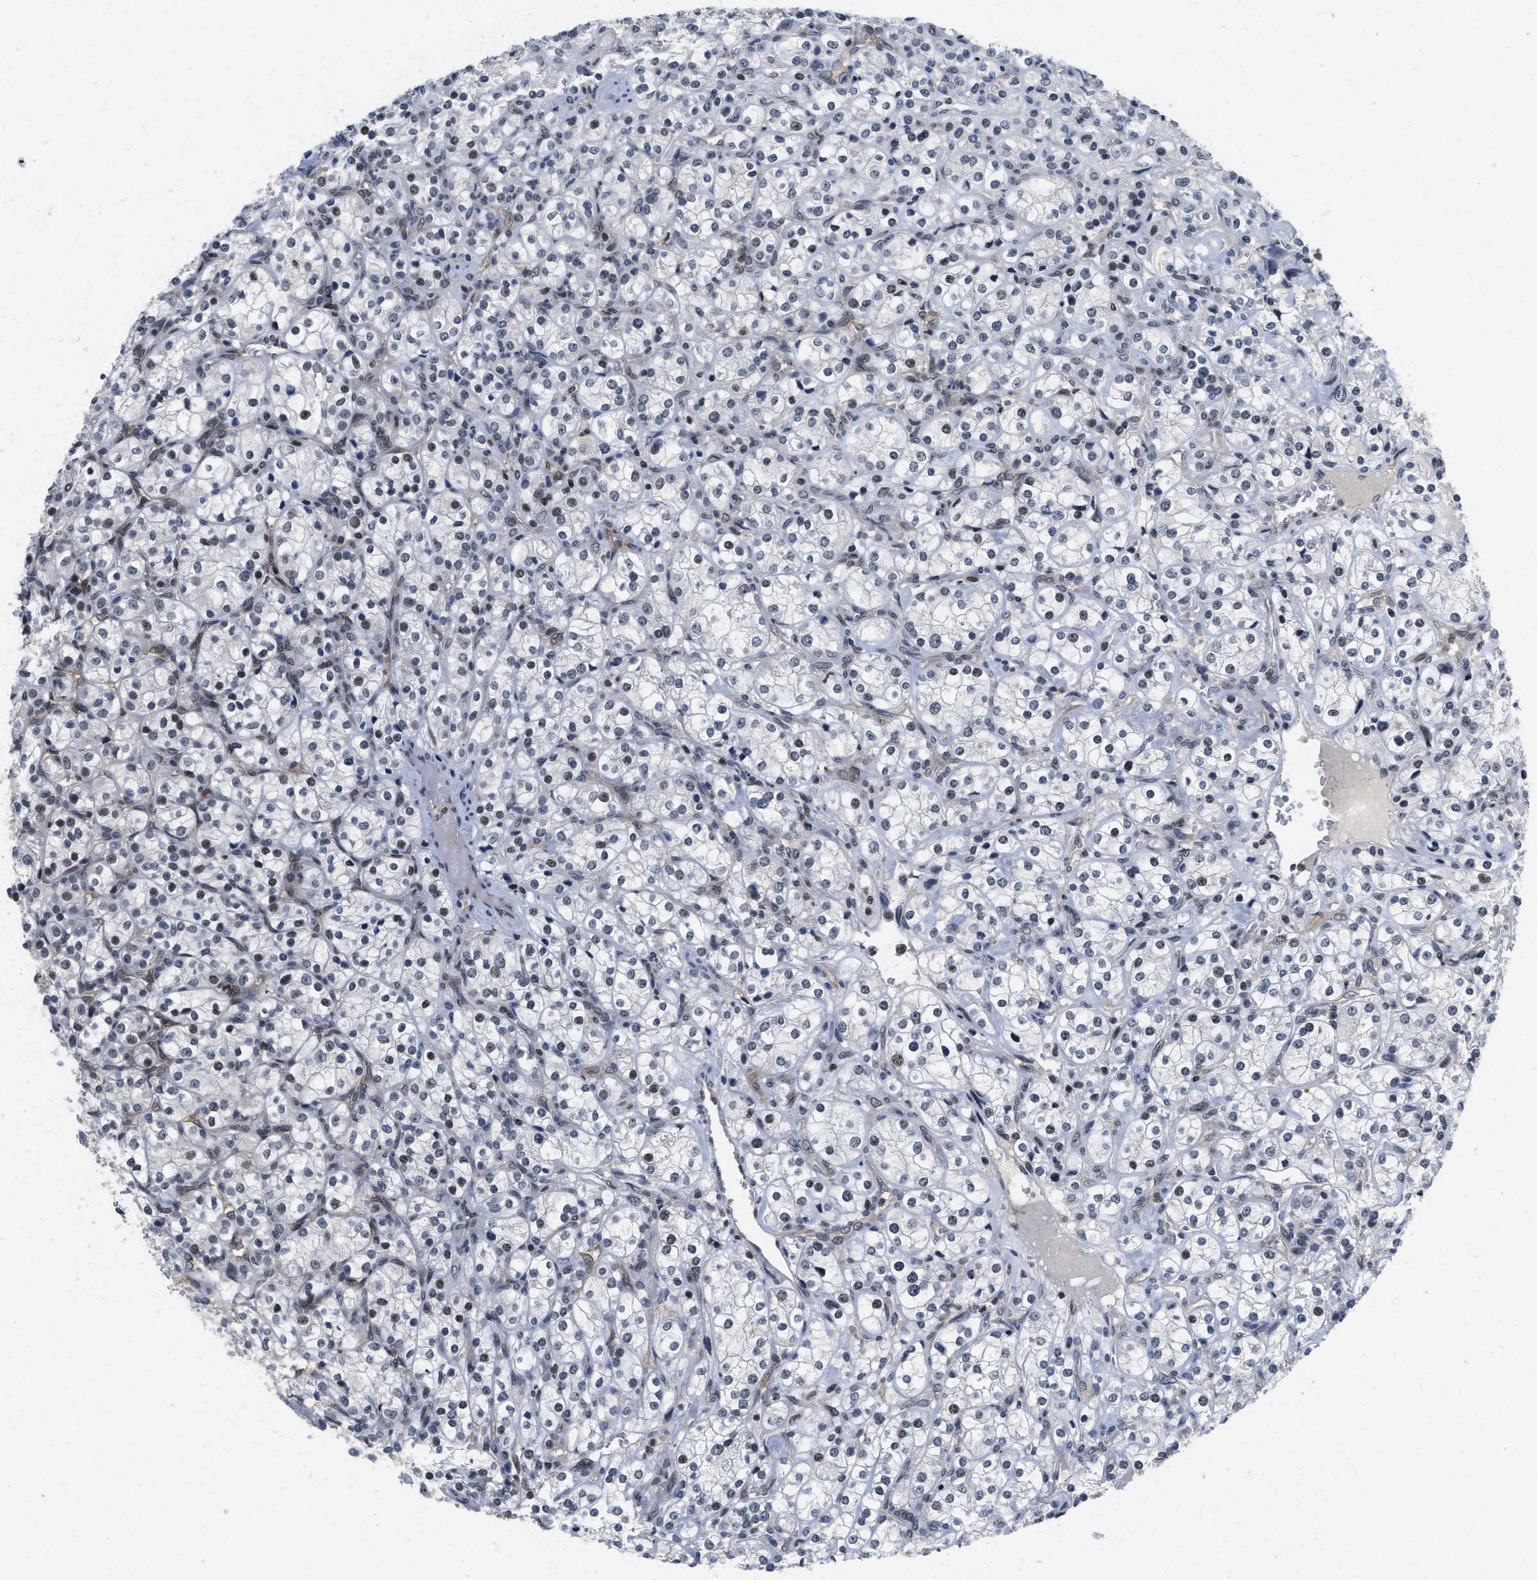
{"staining": {"intensity": "moderate", "quantity": "<25%", "location": "nuclear"}, "tissue": "renal cancer", "cell_type": "Tumor cells", "image_type": "cancer", "snomed": [{"axis": "morphology", "description": "Adenocarcinoma, NOS"}, {"axis": "topography", "description": "Kidney"}], "caption": "Human renal cancer stained with a brown dye displays moderate nuclear positive positivity in about <25% of tumor cells.", "gene": "HIF1A", "patient": {"sex": "male", "age": 77}}